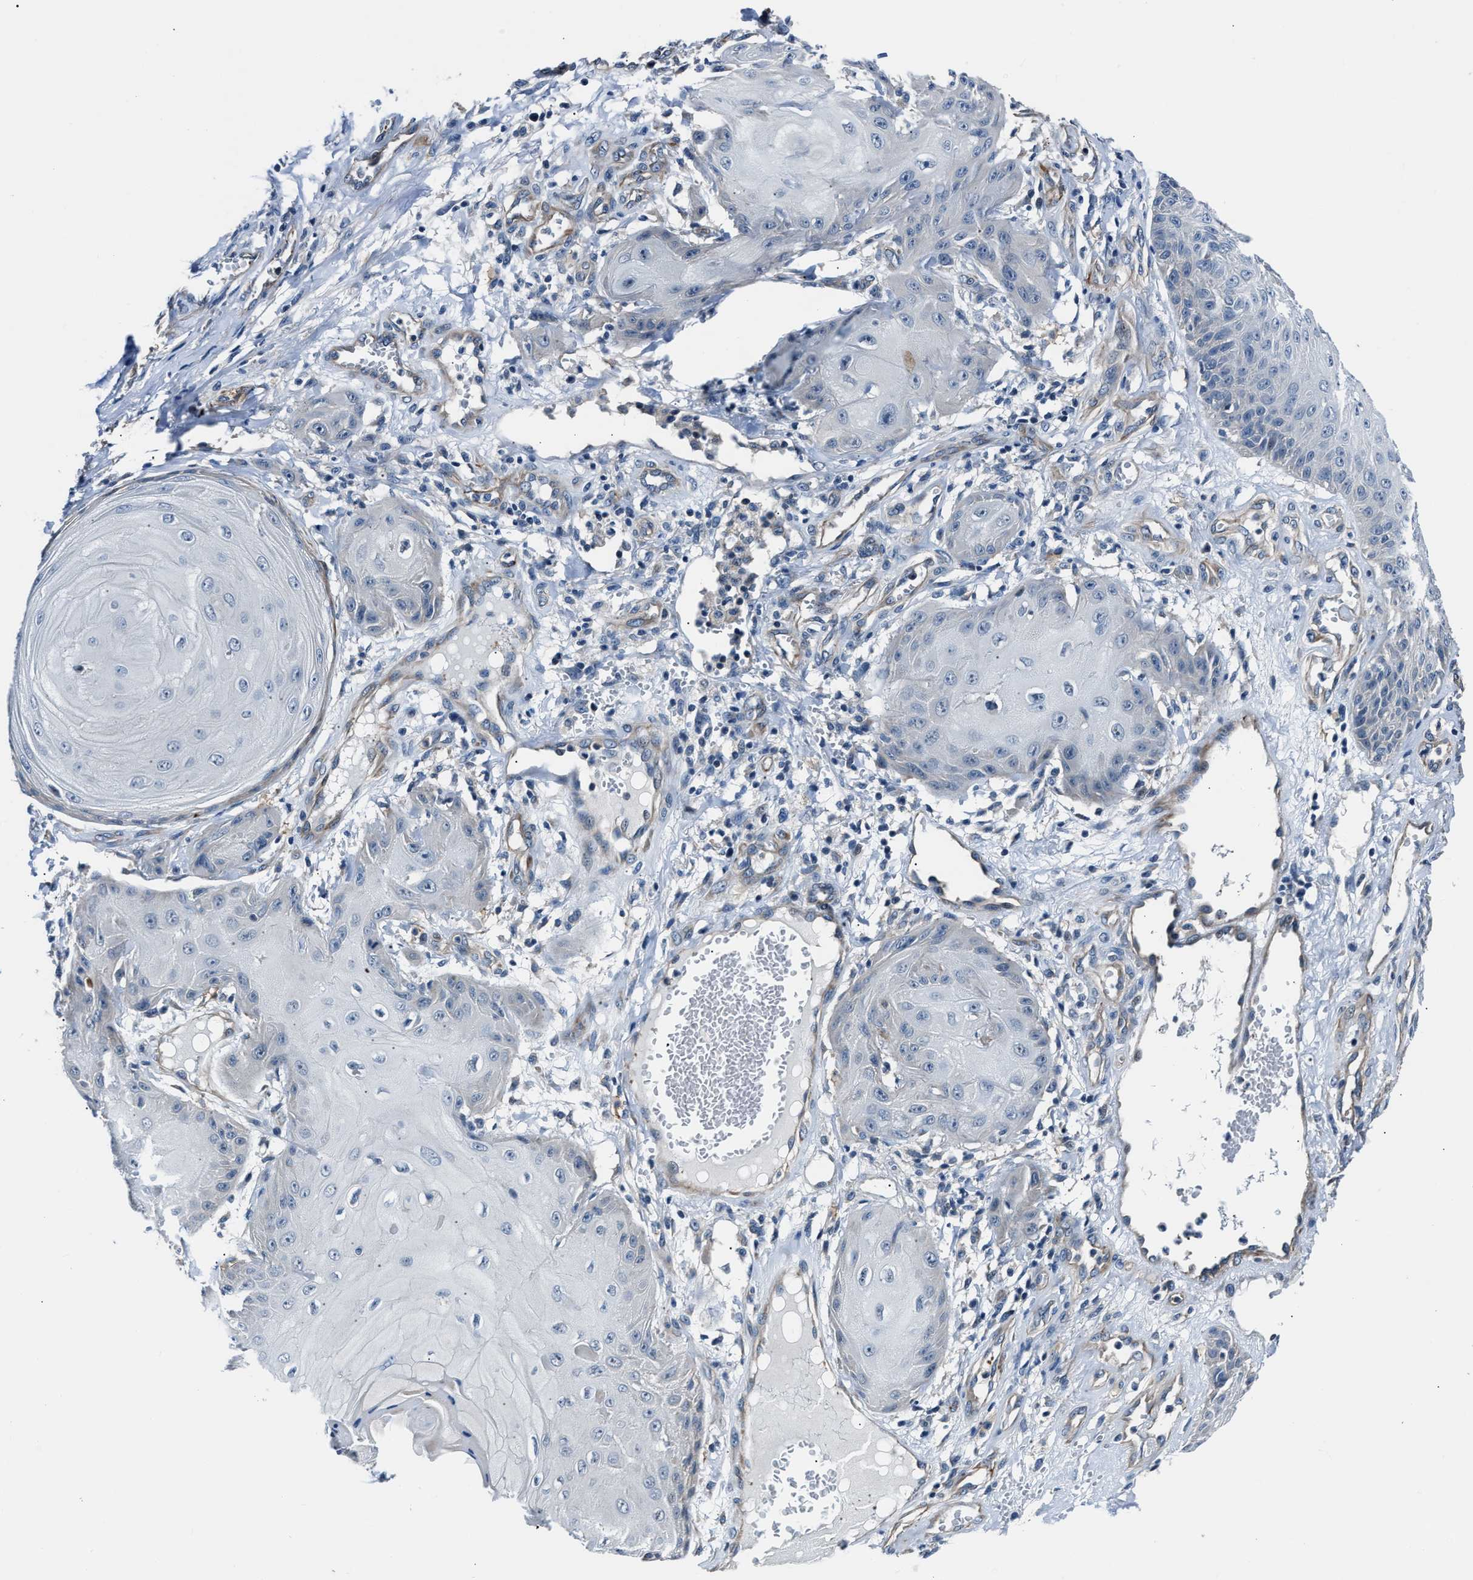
{"staining": {"intensity": "negative", "quantity": "none", "location": "none"}, "tissue": "skin cancer", "cell_type": "Tumor cells", "image_type": "cancer", "snomed": [{"axis": "morphology", "description": "Squamous cell carcinoma, NOS"}, {"axis": "topography", "description": "Skin"}], "caption": "Tumor cells show no significant positivity in skin cancer. The staining was performed using DAB to visualize the protein expression in brown, while the nuclei were stained in blue with hematoxylin (Magnification: 20x).", "gene": "MPDZ", "patient": {"sex": "male", "age": 74}}